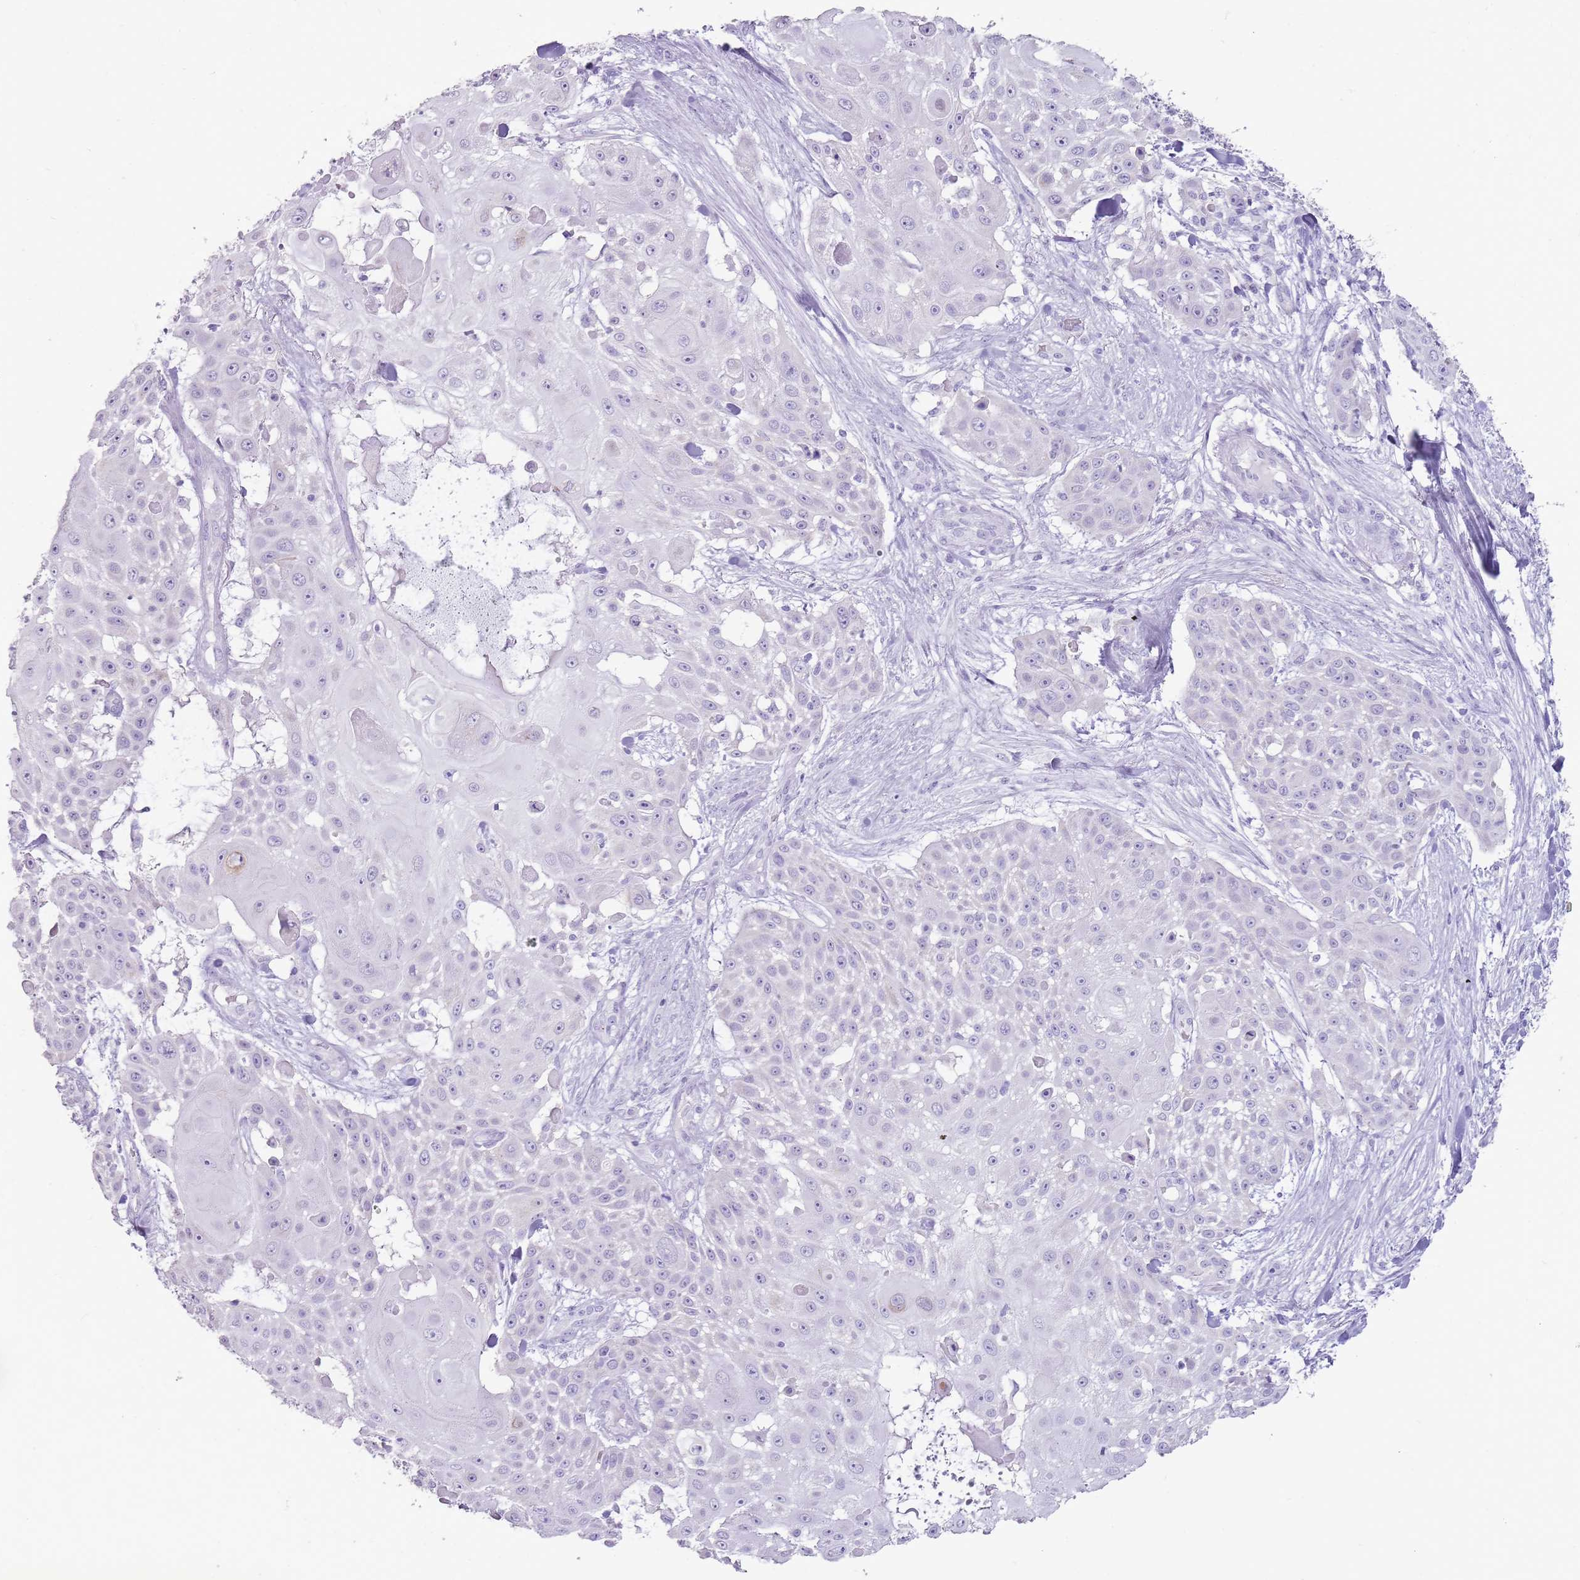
{"staining": {"intensity": "negative", "quantity": "none", "location": "none"}, "tissue": "skin cancer", "cell_type": "Tumor cells", "image_type": "cancer", "snomed": [{"axis": "morphology", "description": "Squamous cell carcinoma, NOS"}, {"axis": "topography", "description": "Skin"}], "caption": "Immunohistochemical staining of human skin cancer (squamous cell carcinoma) demonstrates no significant positivity in tumor cells.", "gene": "NBPF3", "patient": {"sex": "female", "age": 86}}